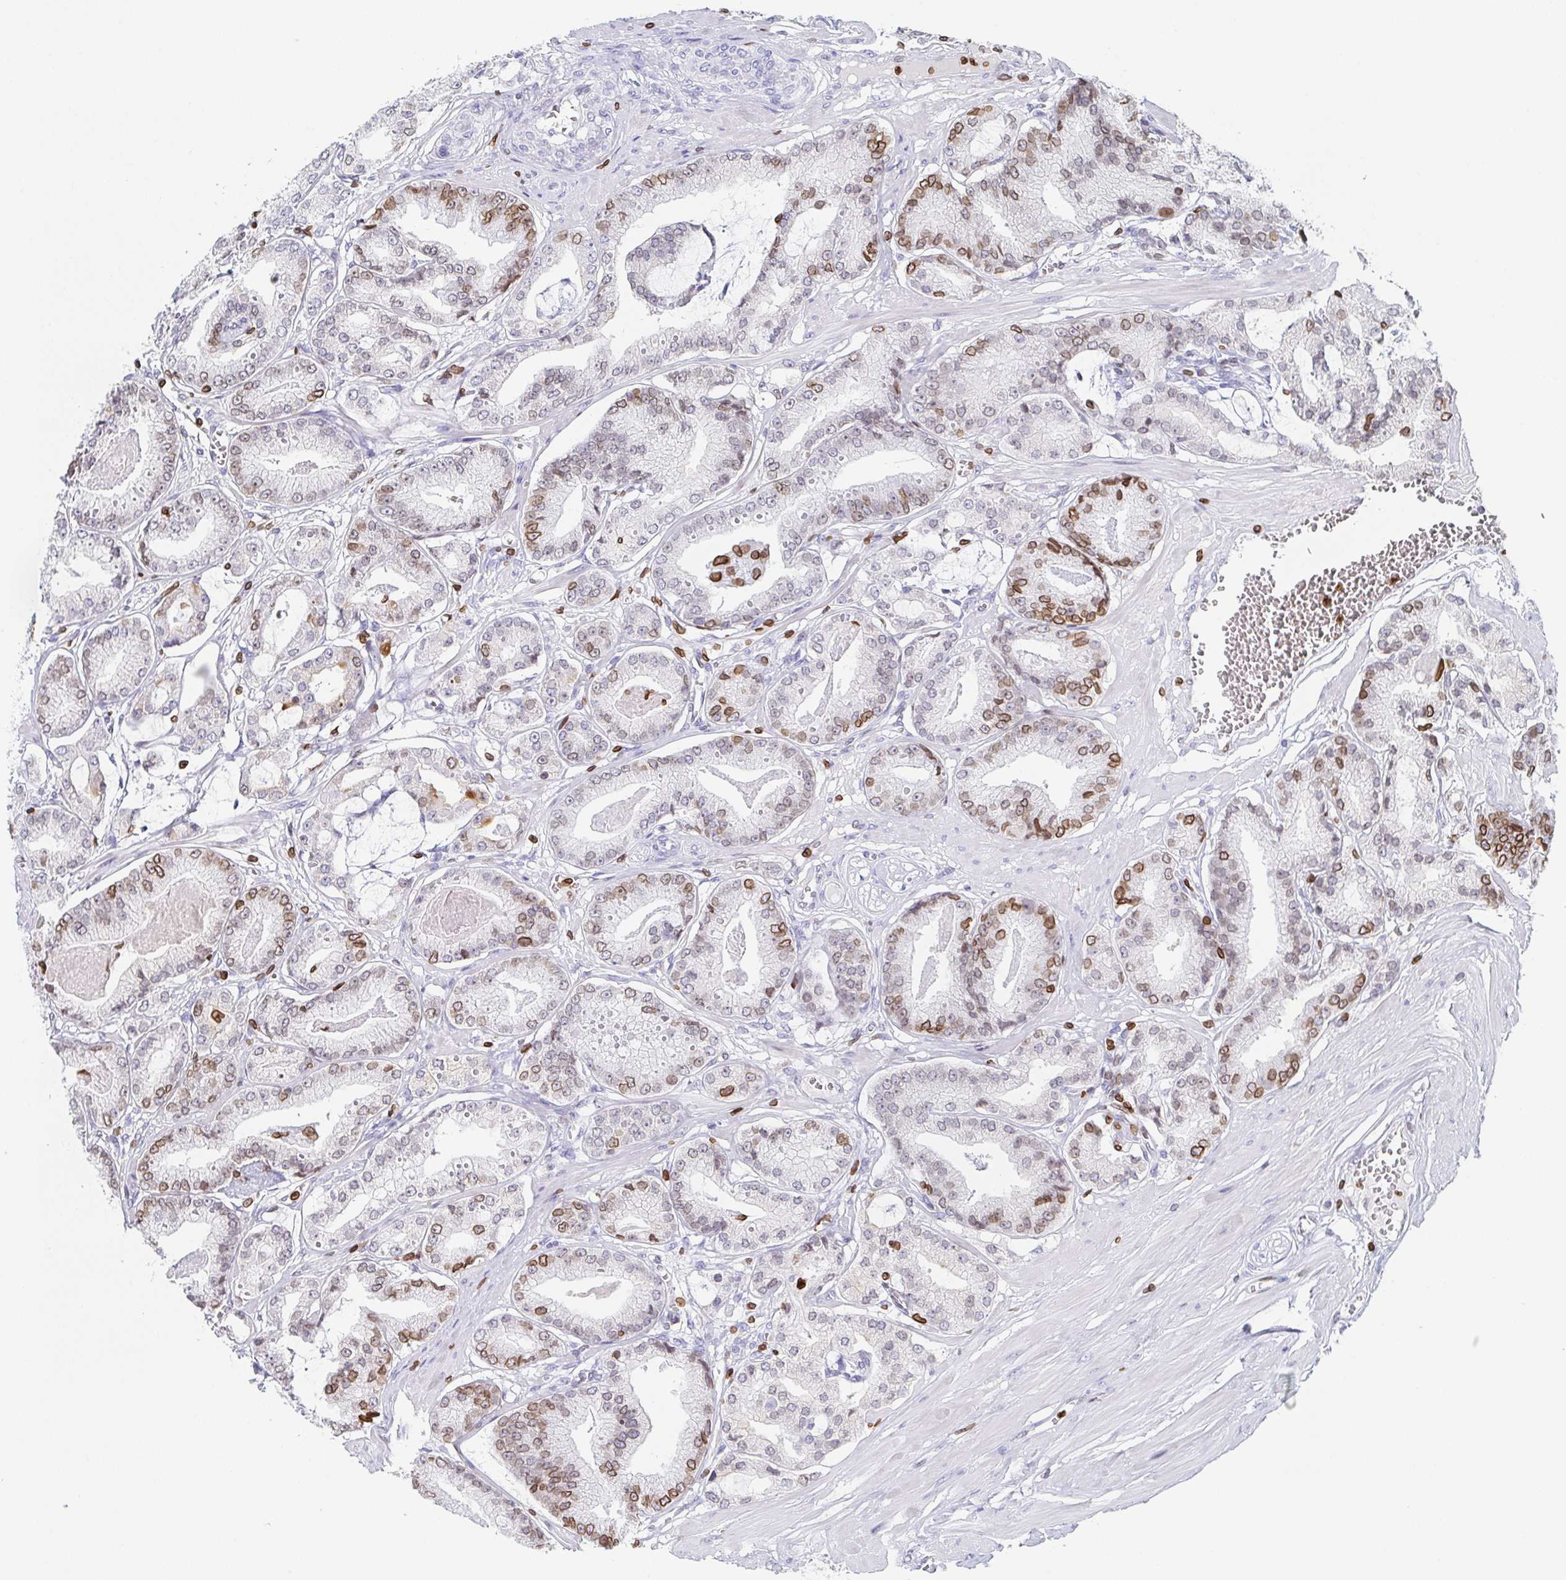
{"staining": {"intensity": "moderate", "quantity": "25%-75%", "location": "cytoplasmic/membranous,nuclear"}, "tissue": "prostate cancer", "cell_type": "Tumor cells", "image_type": "cancer", "snomed": [{"axis": "morphology", "description": "Adenocarcinoma, High grade"}, {"axis": "topography", "description": "Prostate"}], "caption": "Immunohistochemistry (IHC) of prostate cancer exhibits medium levels of moderate cytoplasmic/membranous and nuclear expression in about 25%-75% of tumor cells. The staining was performed using DAB, with brown indicating positive protein expression. Nuclei are stained blue with hematoxylin.", "gene": "BTBD7", "patient": {"sex": "male", "age": 71}}